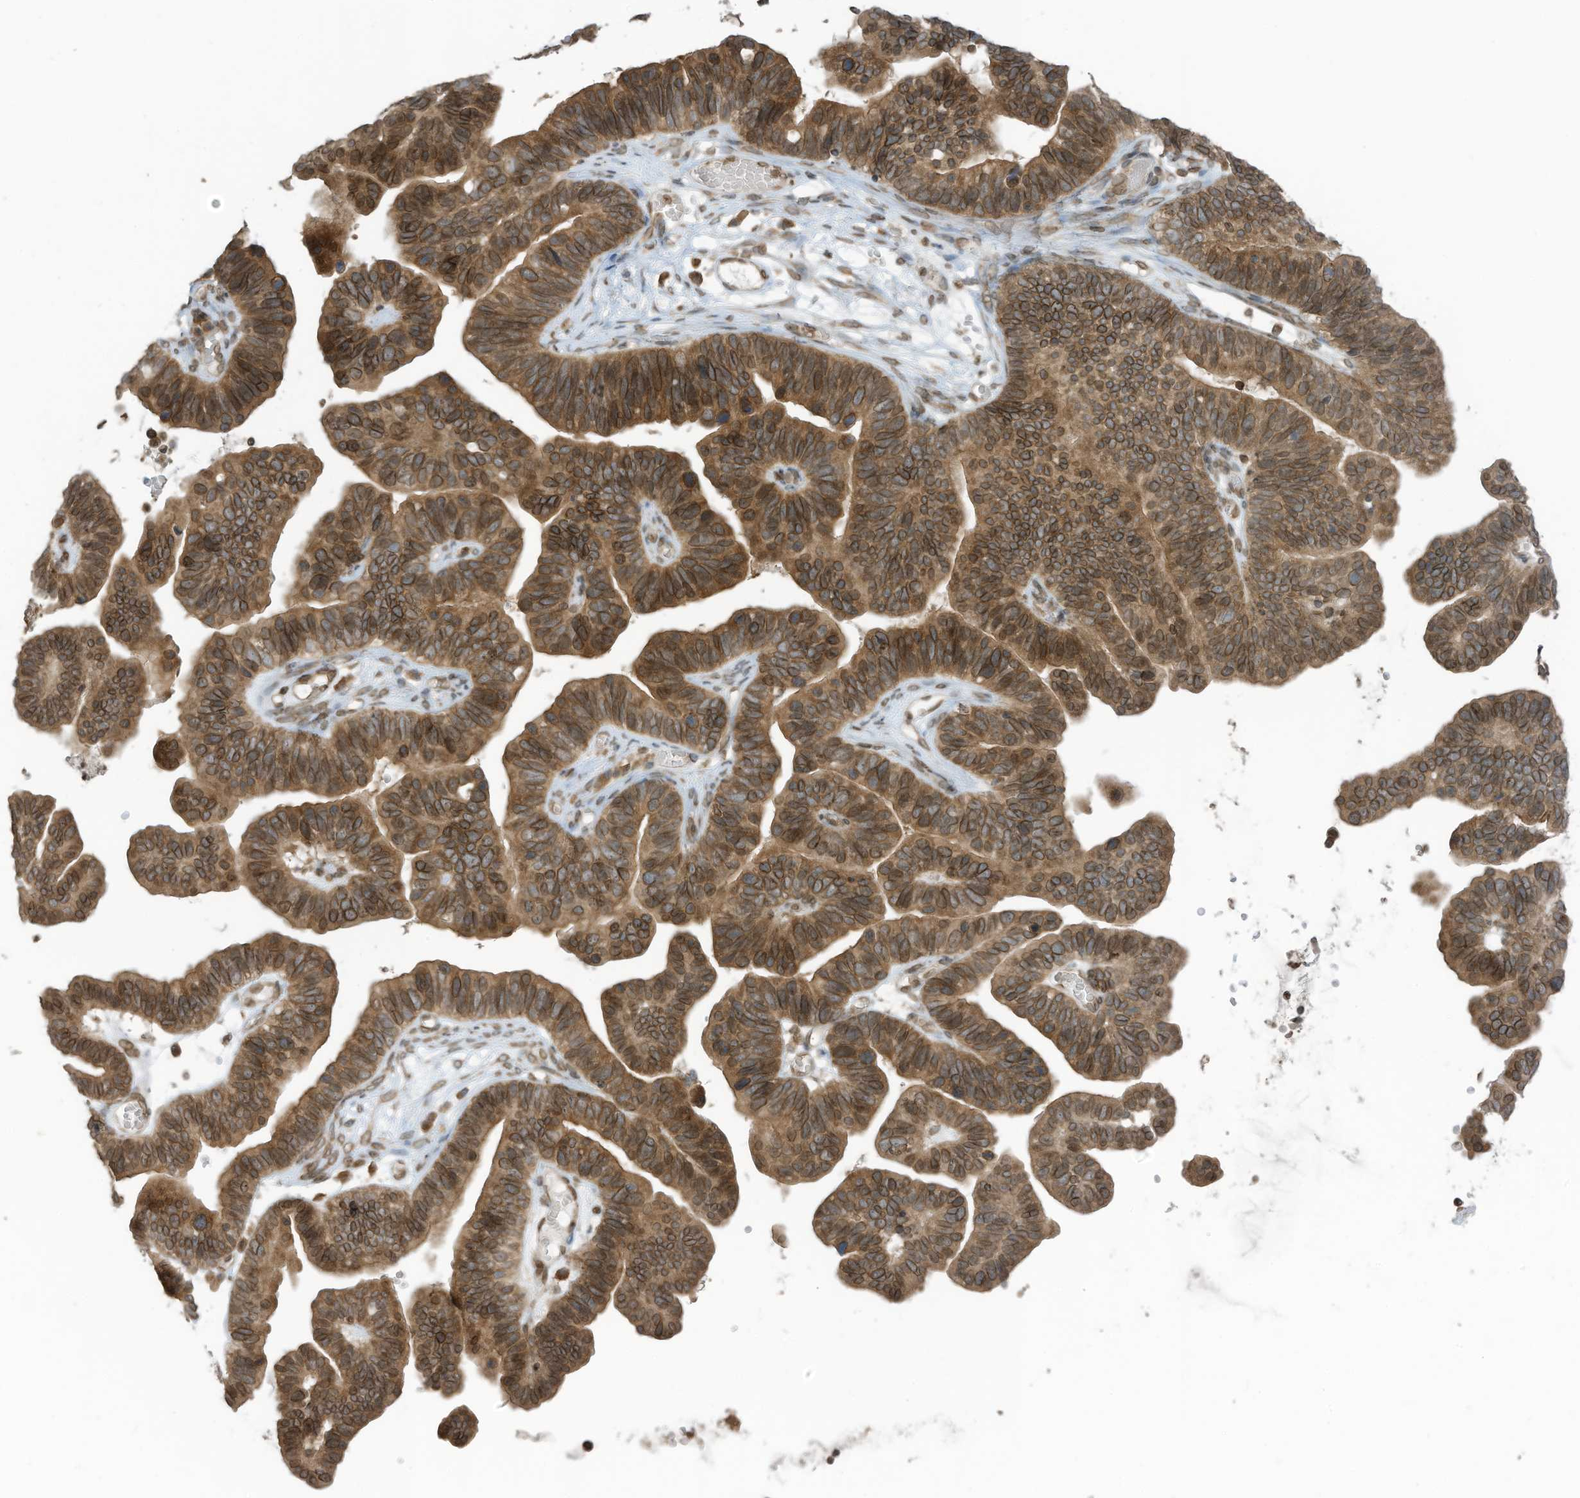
{"staining": {"intensity": "moderate", "quantity": ">75%", "location": "cytoplasmic/membranous,nuclear"}, "tissue": "ovarian cancer", "cell_type": "Tumor cells", "image_type": "cancer", "snomed": [{"axis": "morphology", "description": "Cystadenocarcinoma, serous, NOS"}, {"axis": "topography", "description": "Ovary"}], "caption": "Immunohistochemistry (IHC) image of neoplastic tissue: ovarian cancer stained using immunohistochemistry exhibits medium levels of moderate protein expression localized specifically in the cytoplasmic/membranous and nuclear of tumor cells, appearing as a cytoplasmic/membranous and nuclear brown color.", "gene": "RABL3", "patient": {"sex": "female", "age": 56}}